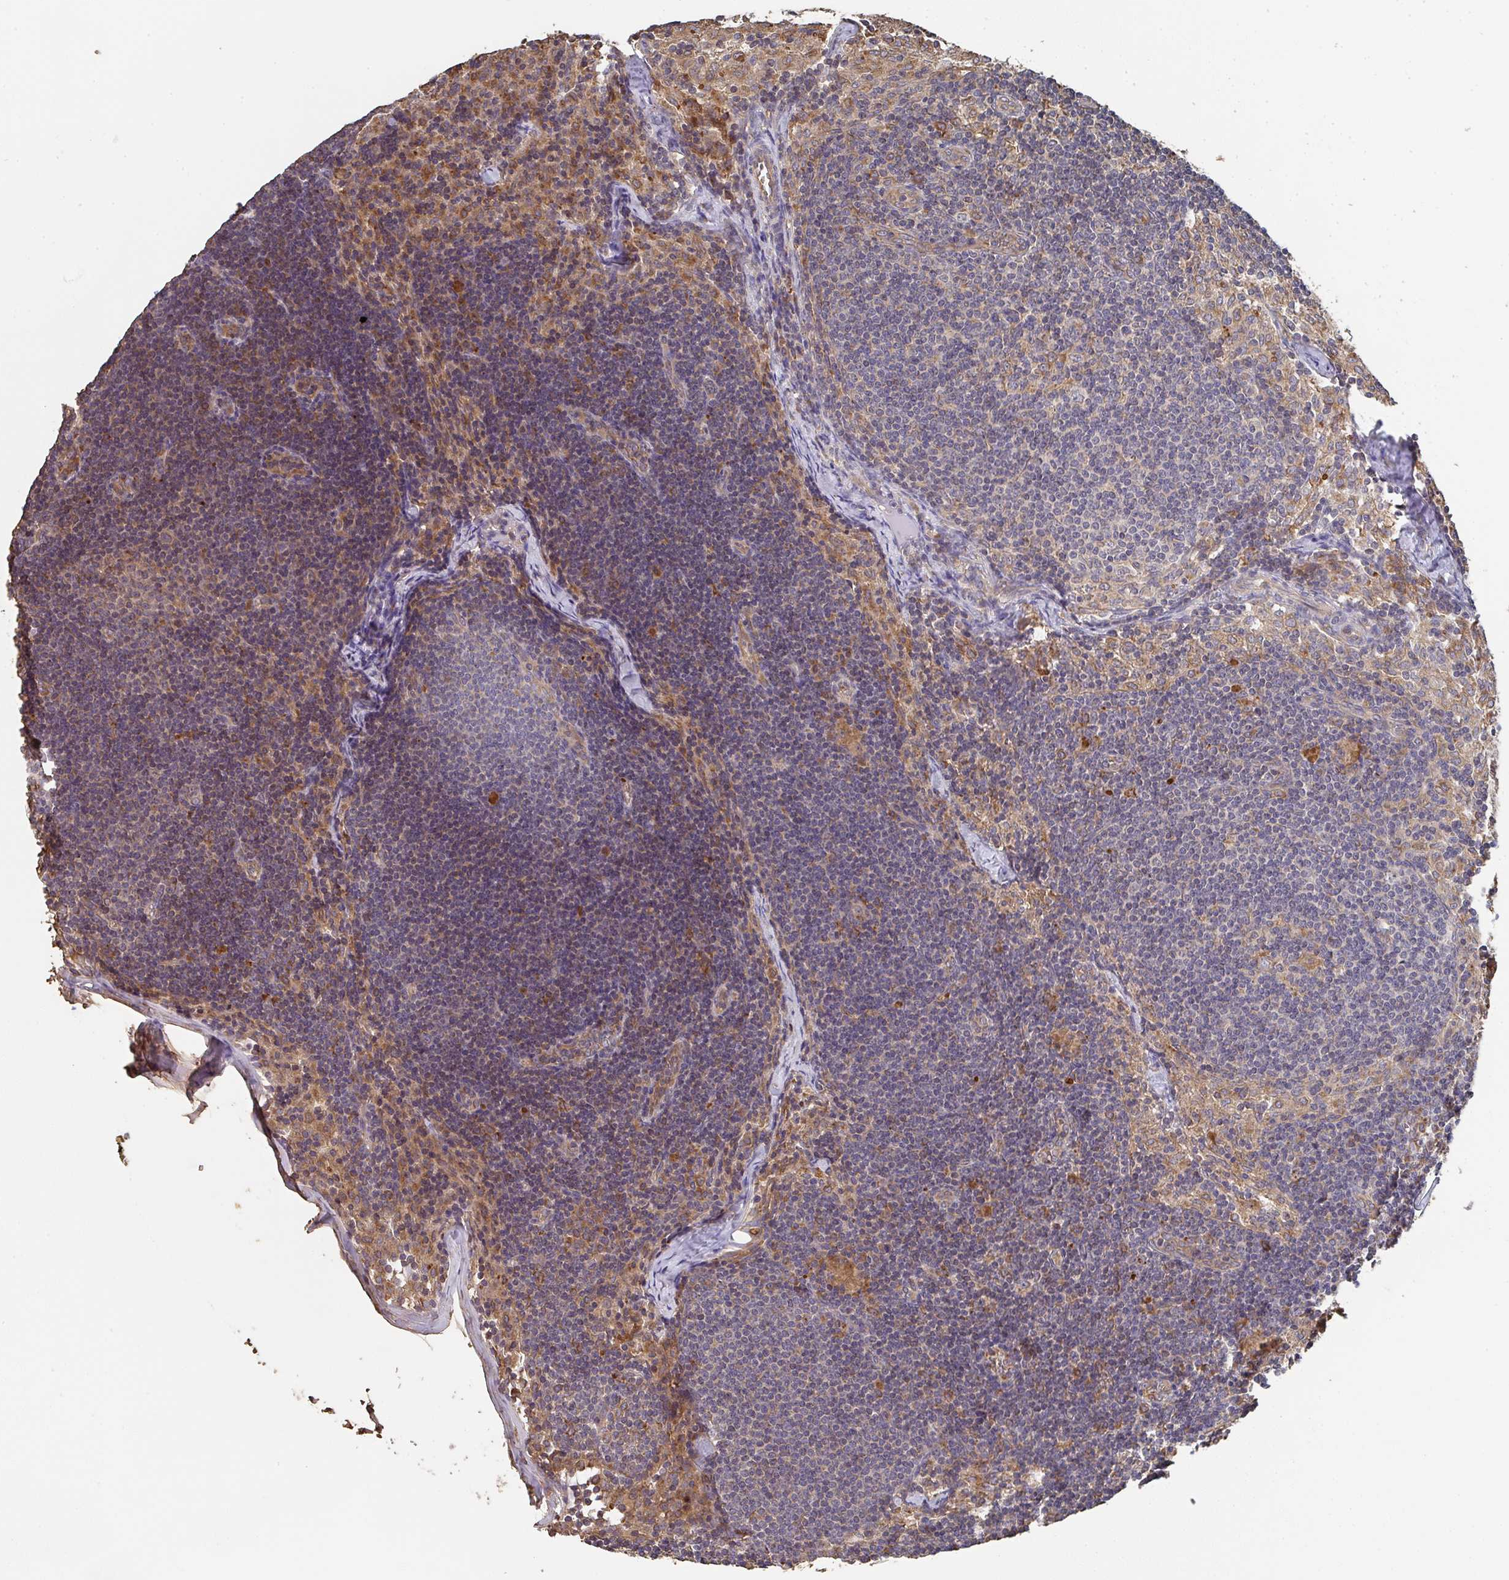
{"staining": {"intensity": "weak", "quantity": ">75%", "location": "cytoplasmic/membranous"}, "tissue": "lymph node", "cell_type": "Germinal center cells", "image_type": "normal", "snomed": [{"axis": "morphology", "description": "Normal tissue, NOS"}, {"axis": "topography", "description": "Lymph node"}], "caption": "Germinal center cells show low levels of weak cytoplasmic/membranous staining in about >75% of cells in benign lymph node.", "gene": "POLG", "patient": {"sex": "female", "age": 31}}